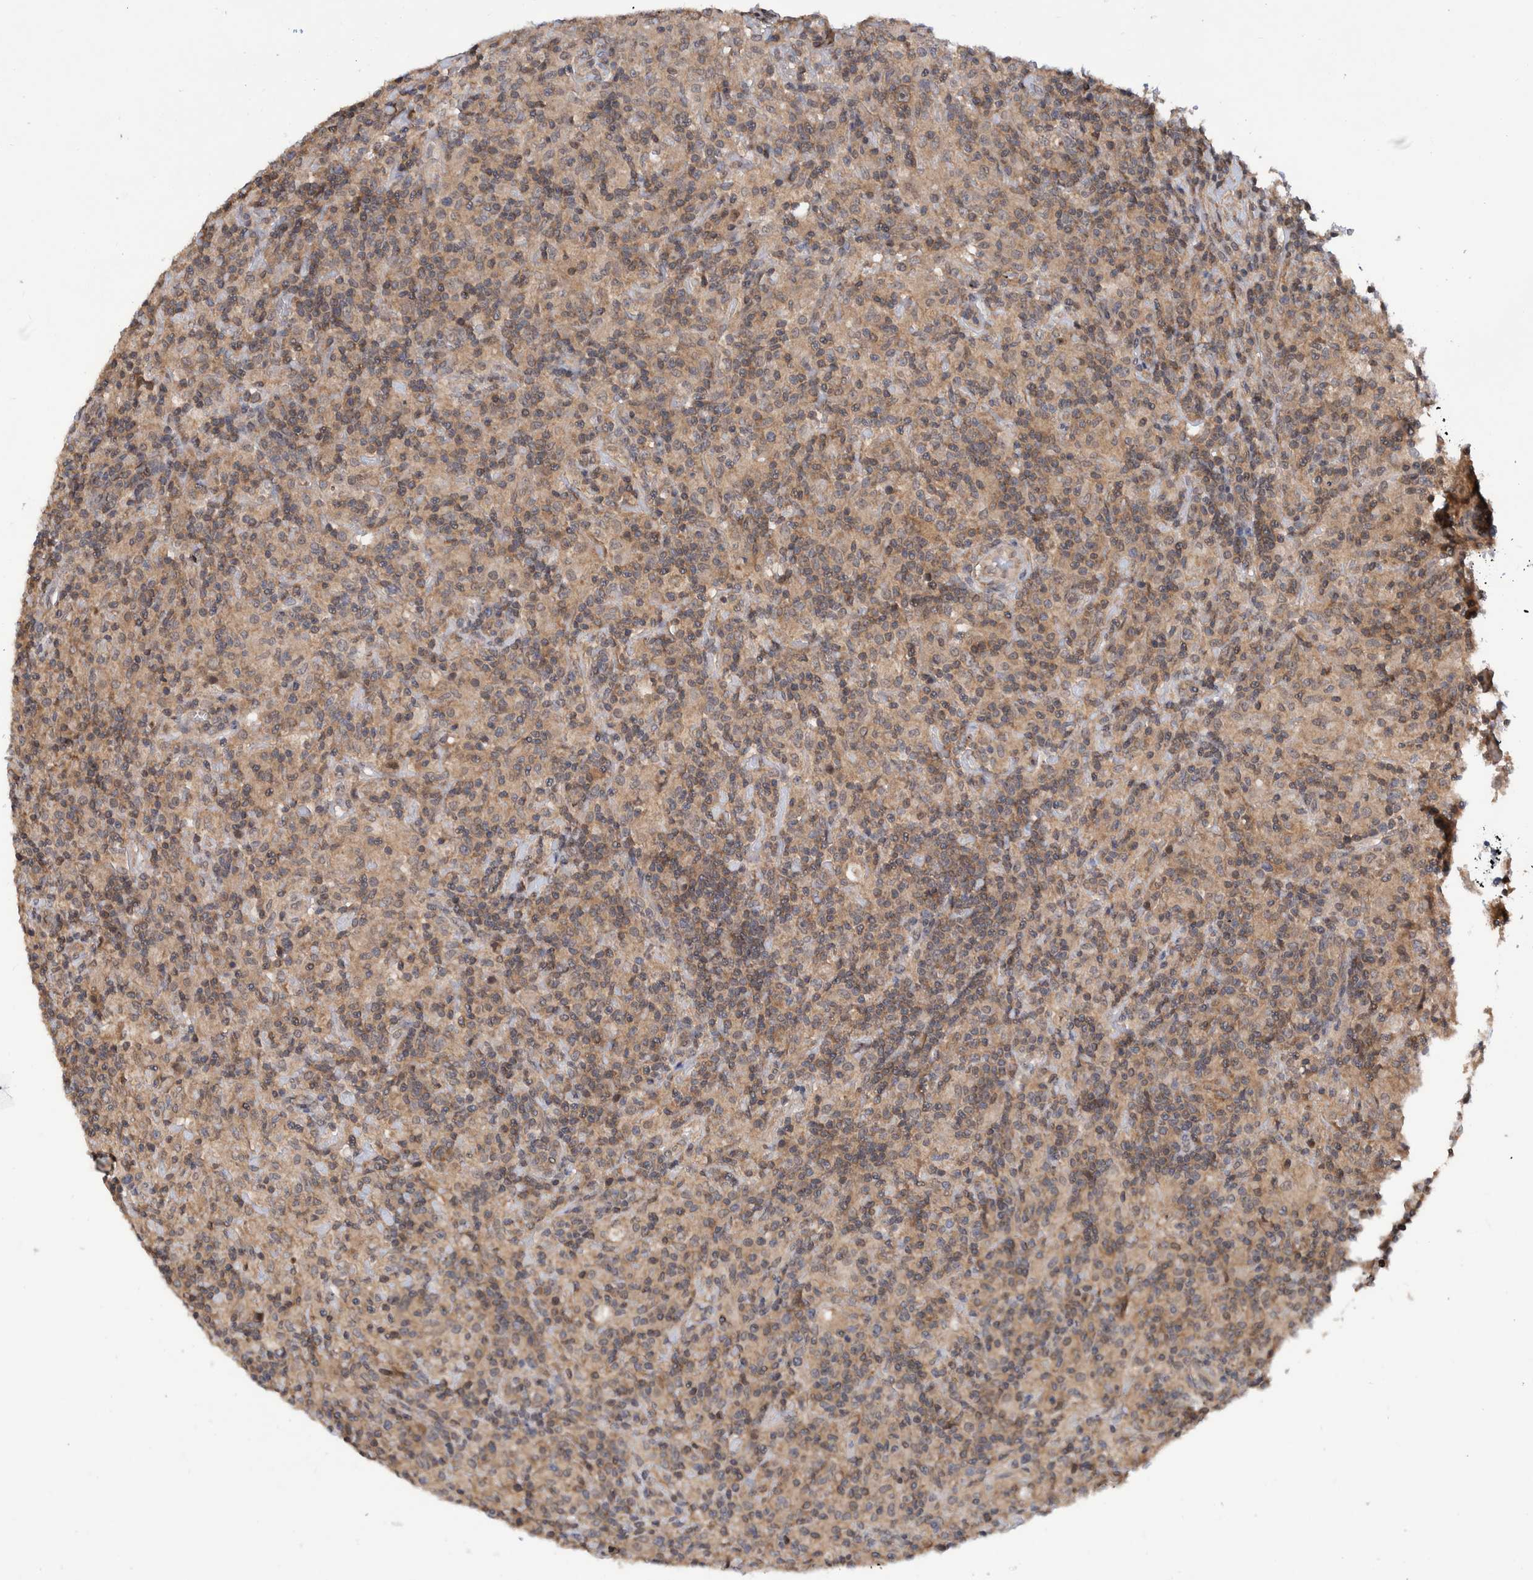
{"staining": {"intensity": "weak", "quantity": ">75%", "location": "cytoplasmic/membranous"}, "tissue": "lymphoma", "cell_type": "Tumor cells", "image_type": "cancer", "snomed": [{"axis": "morphology", "description": "Hodgkin's disease, NOS"}, {"axis": "topography", "description": "Lymph node"}], "caption": "This image shows lymphoma stained with immunohistochemistry to label a protein in brown. The cytoplasmic/membranous of tumor cells show weak positivity for the protein. Nuclei are counter-stained blue.", "gene": "PLPBP", "patient": {"sex": "male", "age": 70}}